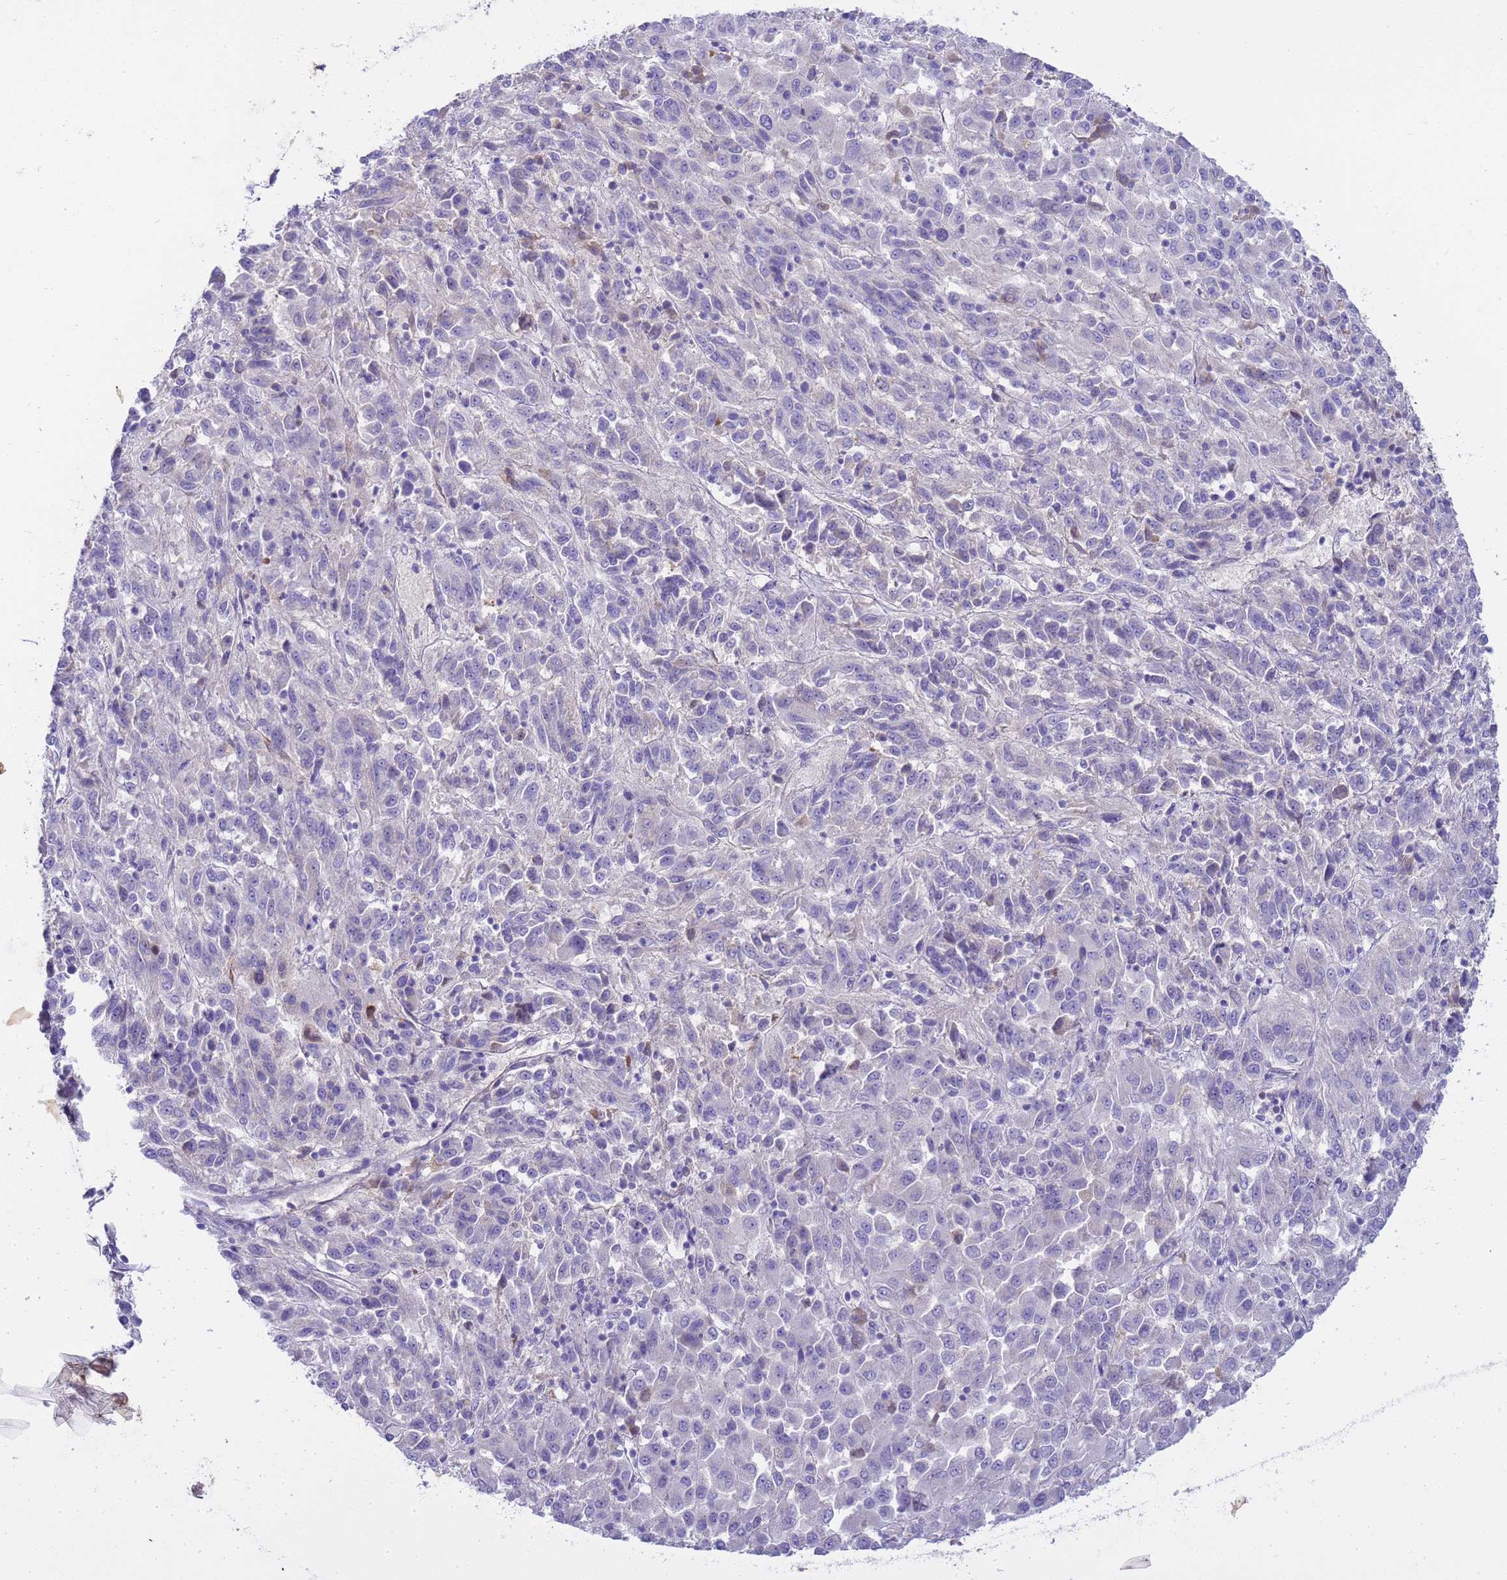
{"staining": {"intensity": "negative", "quantity": "none", "location": "none"}, "tissue": "melanoma", "cell_type": "Tumor cells", "image_type": "cancer", "snomed": [{"axis": "morphology", "description": "Malignant melanoma, Metastatic site"}, {"axis": "topography", "description": "Lung"}], "caption": "Image shows no protein positivity in tumor cells of malignant melanoma (metastatic site) tissue.", "gene": "RIPPLY2", "patient": {"sex": "male", "age": 64}}